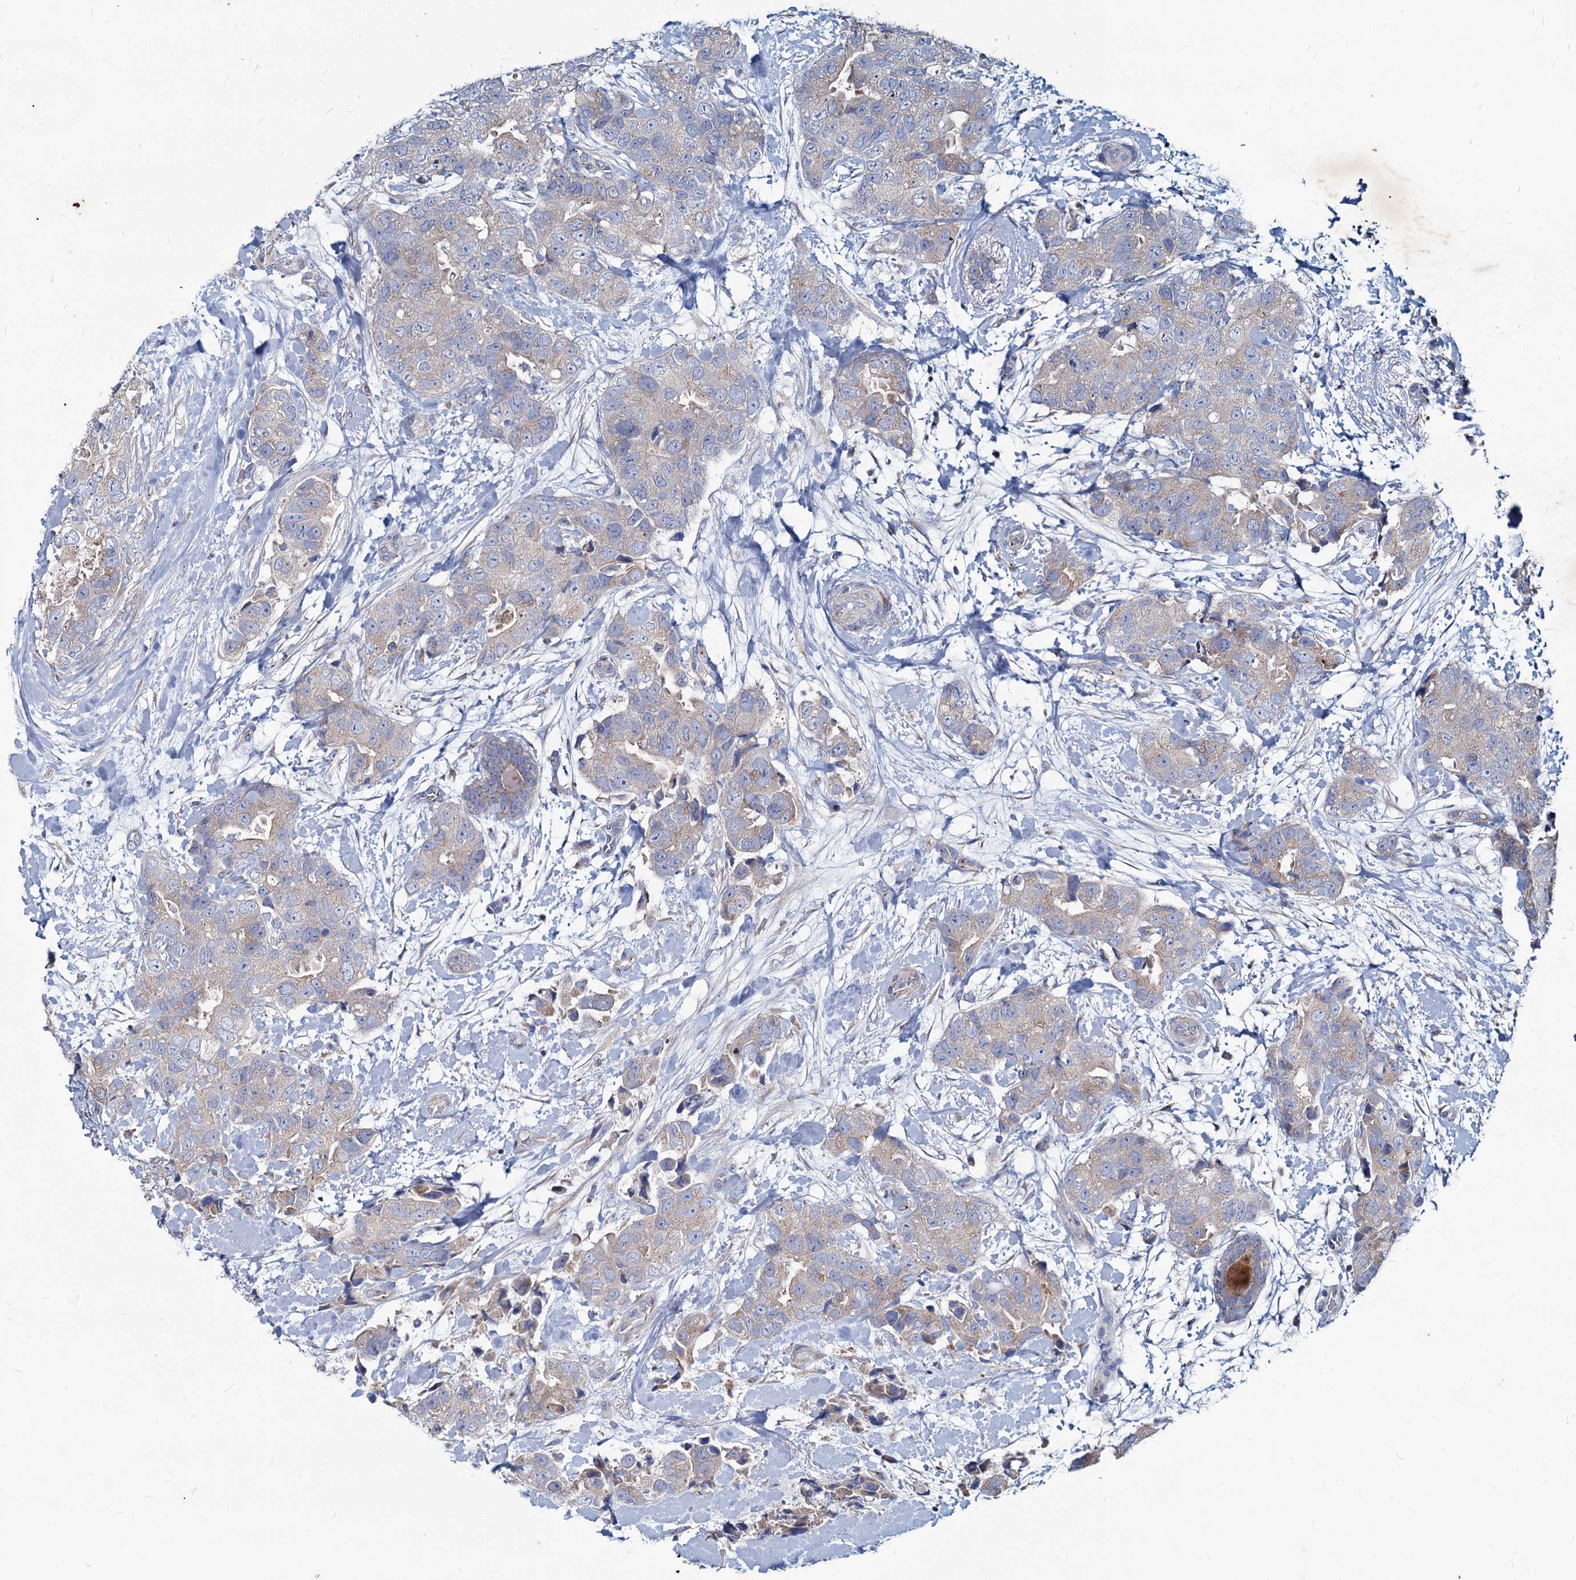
{"staining": {"intensity": "negative", "quantity": "none", "location": "none"}, "tissue": "breast cancer", "cell_type": "Tumor cells", "image_type": "cancer", "snomed": [{"axis": "morphology", "description": "Duct carcinoma"}, {"axis": "topography", "description": "Breast"}], "caption": "Micrograph shows no protein positivity in tumor cells of intraductal carcinoma (breast) tissue.", "gene": "AGBL4", "patient": {"sex": "female", "age": 62}}